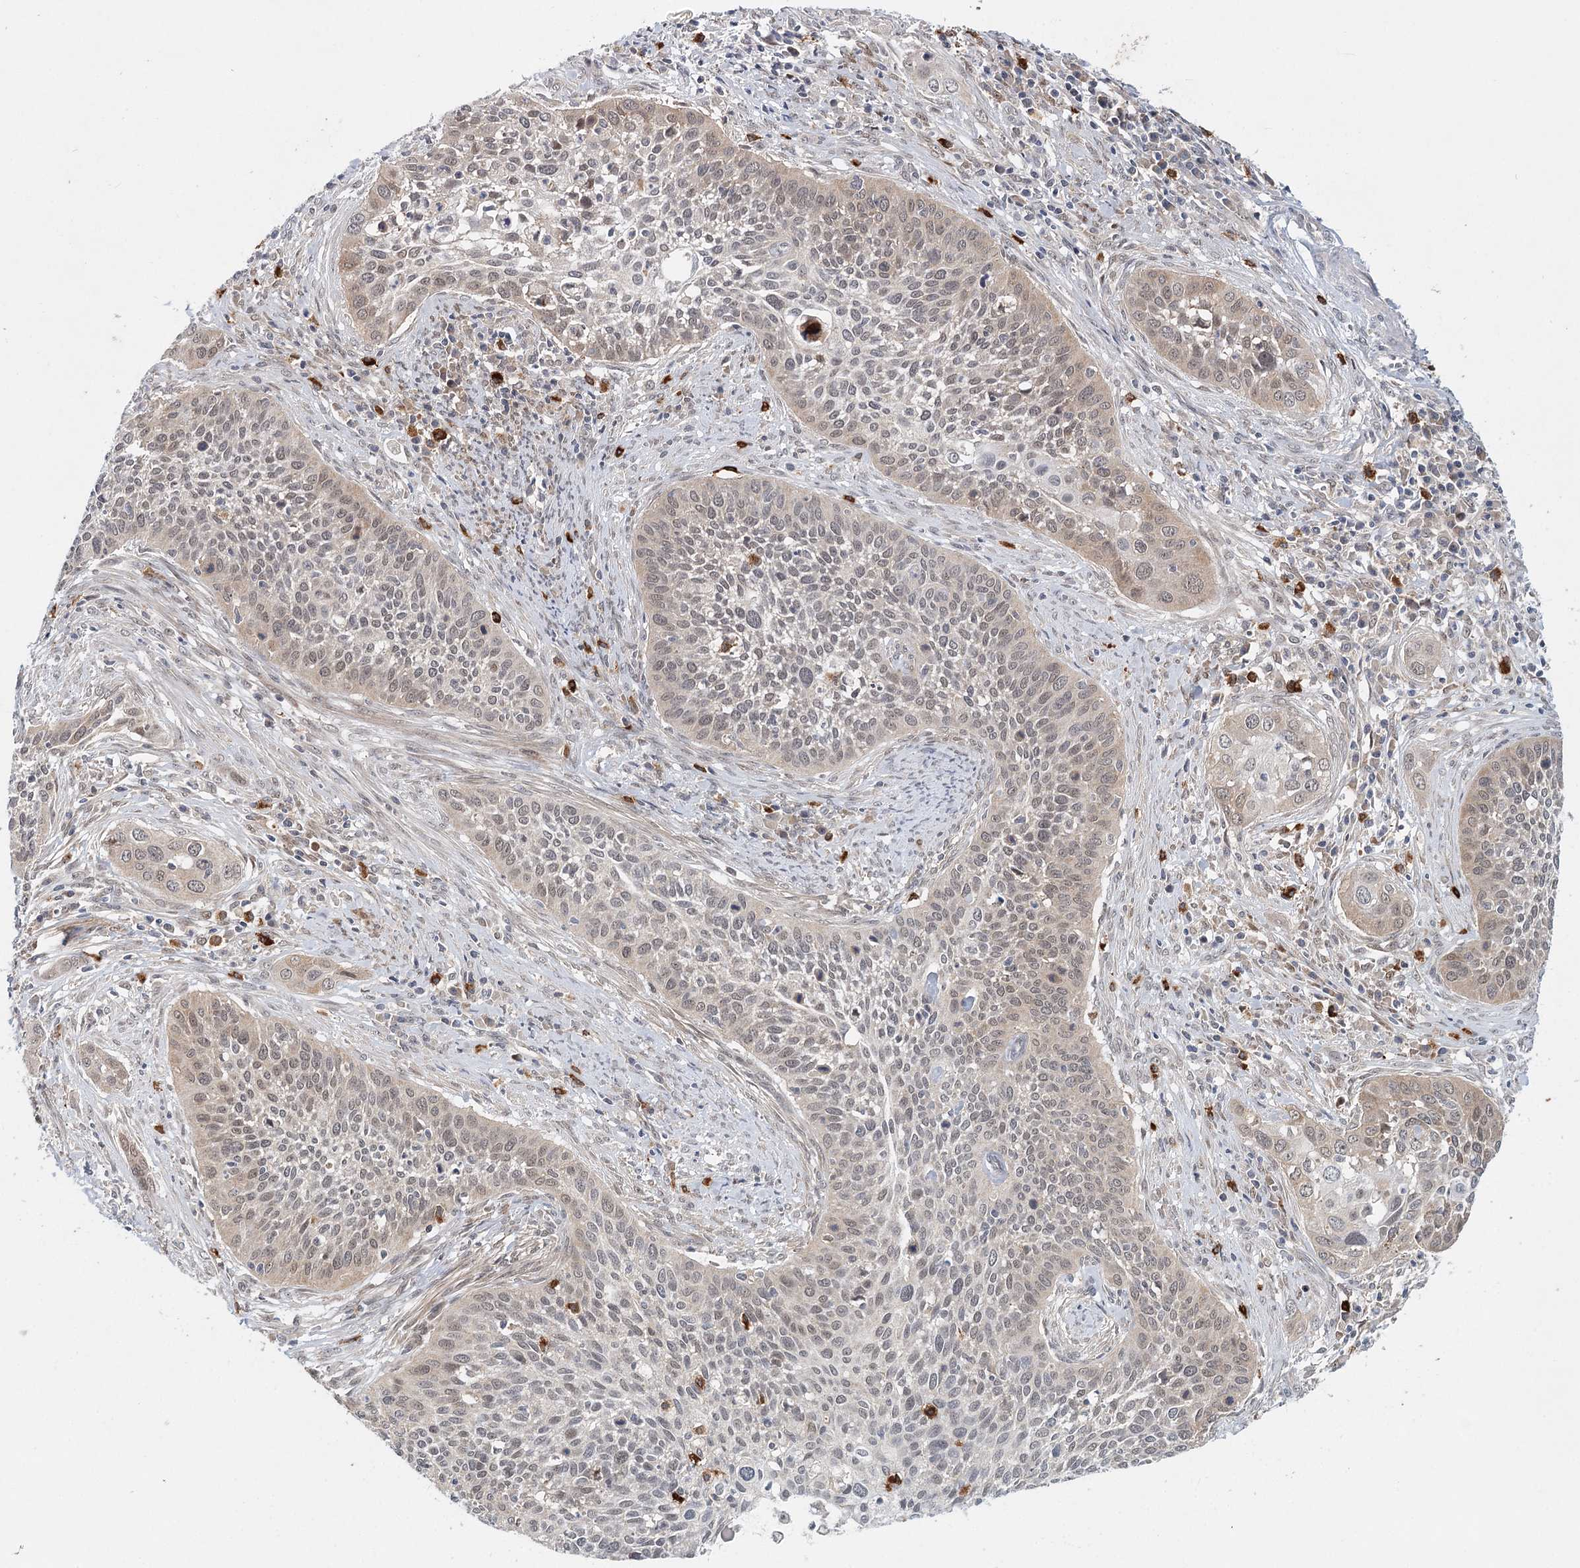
{"staining": {"intensity": "weak", "quantity": "25%-75%", "location": "cytoplasmic/membranous,nuclear"}, "tissue": "cervical cancer", "cell_type": "Tumor cells", "image_type": "cancer", "snomed": [{"axis": "morphology", "description": "Squamous cell carcinoma, NOS"}, {"axis": "topography", "description": "Cervix"}], "caption": "Immunohistochemistry (IHC) histopathology image of neoplastic tissue: squamous cell carcinoma (cervical) stained using IHC exhibits low levels of weak protein expression localized specifically in the cytoplasmic/membranous and nuclear of tumor cells, appearing as a cytoplasmic/membranous and nuclear brown color.", "gene": "AP3B1", "patient": {"sex": "female", "age": 34}}